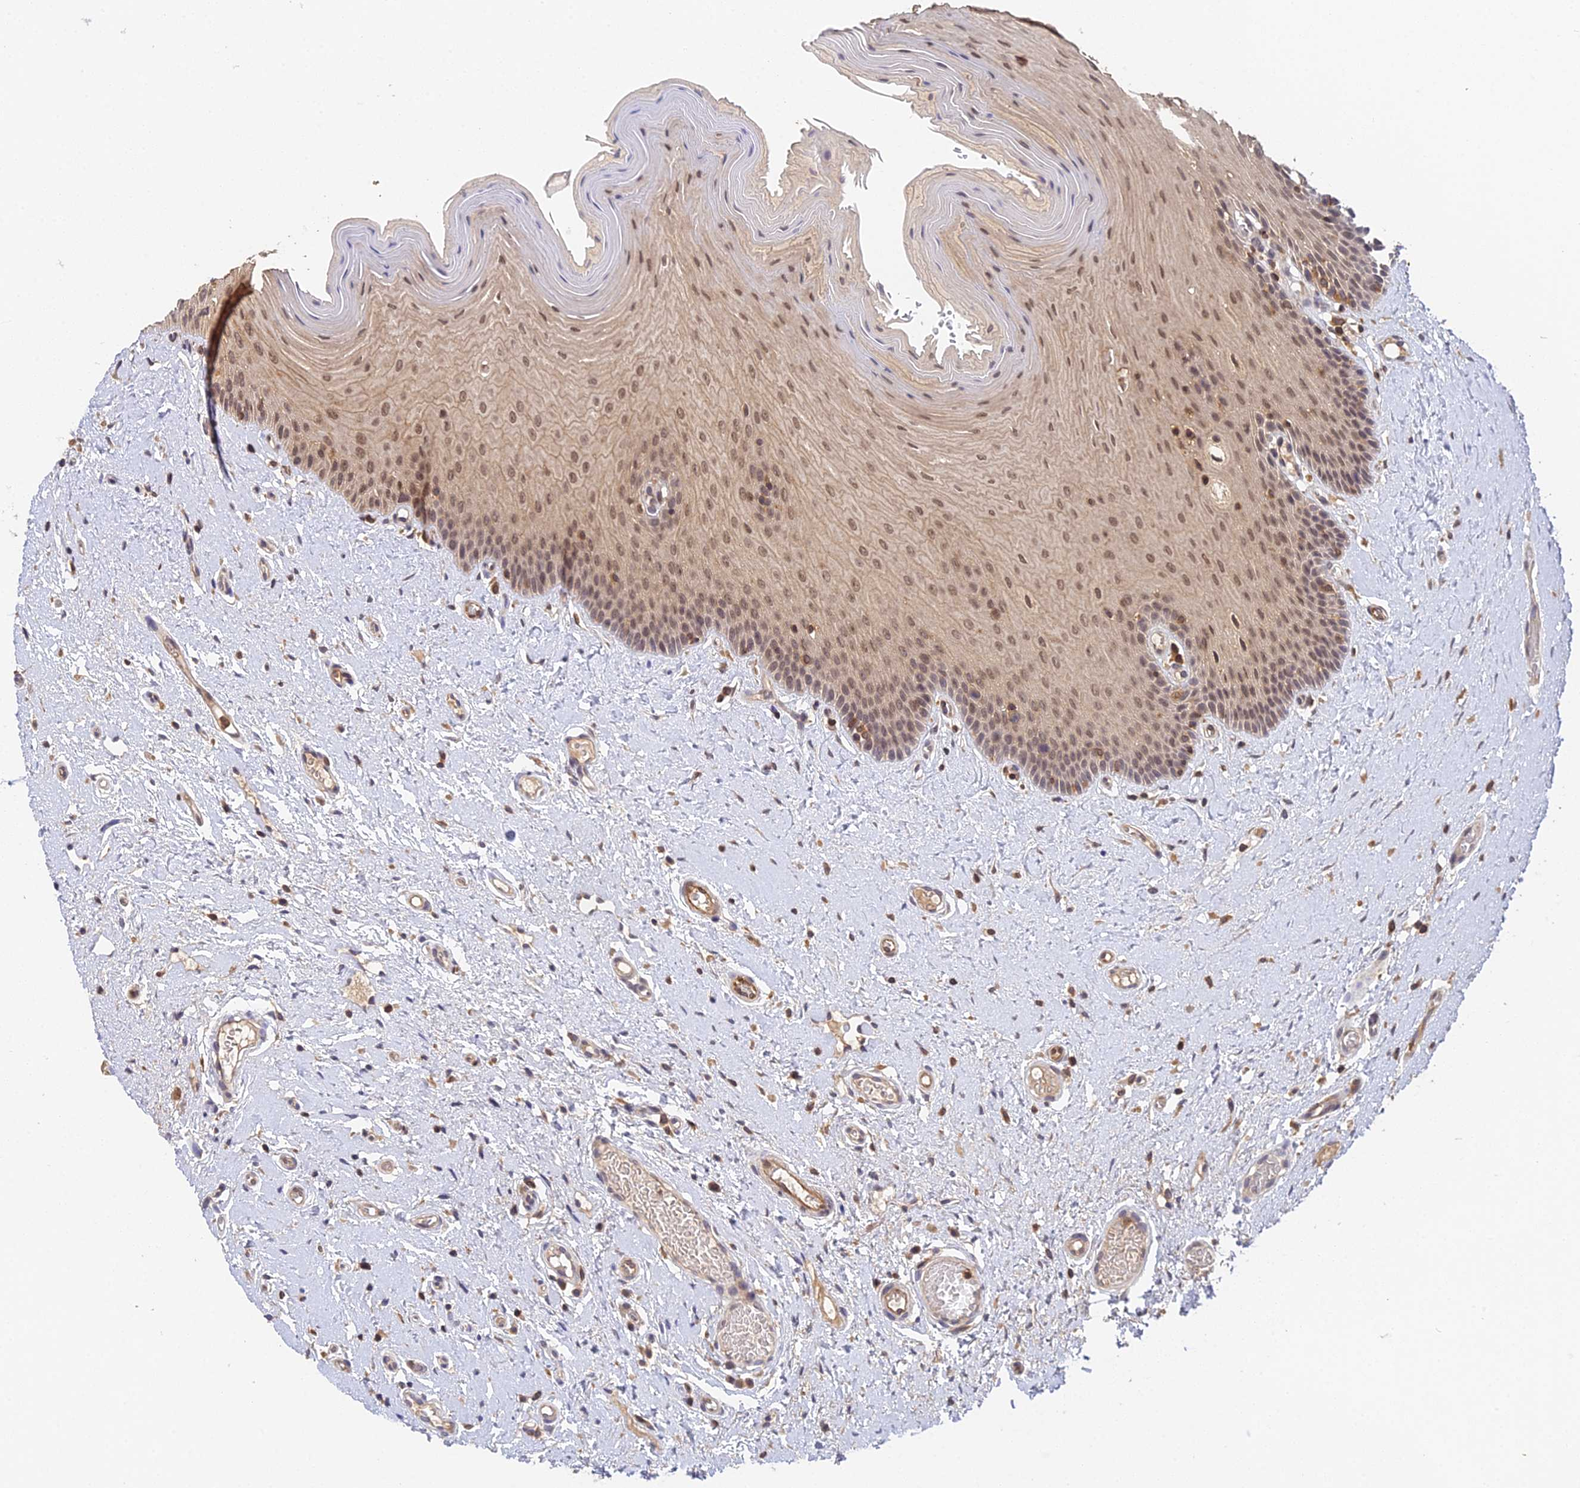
{"staining": {"intensity": "moderate", "quantity": ">75%", "location": "cytoplasmic/membranous,nuclear"}, "tissue": "oral mucosa", "cell_type": "Squamous epithelial cells", "image_type": "normal", "snomed": [{"axis": "morphology", "description": "Normal tissue, NOS"}, {"axis": "topography", "description": "Oral tissue"}, {"axis": "topography", "description": "Tounge, NOS"}], "caption": "A brown stain labels moderate cytoplasmic/membranous,nuclear expression of a protein in squamous epithelial cells of unremarkable oral mucosa.", "gene": "TPRX1", "patient": {"sex": "male", "age": 47}}